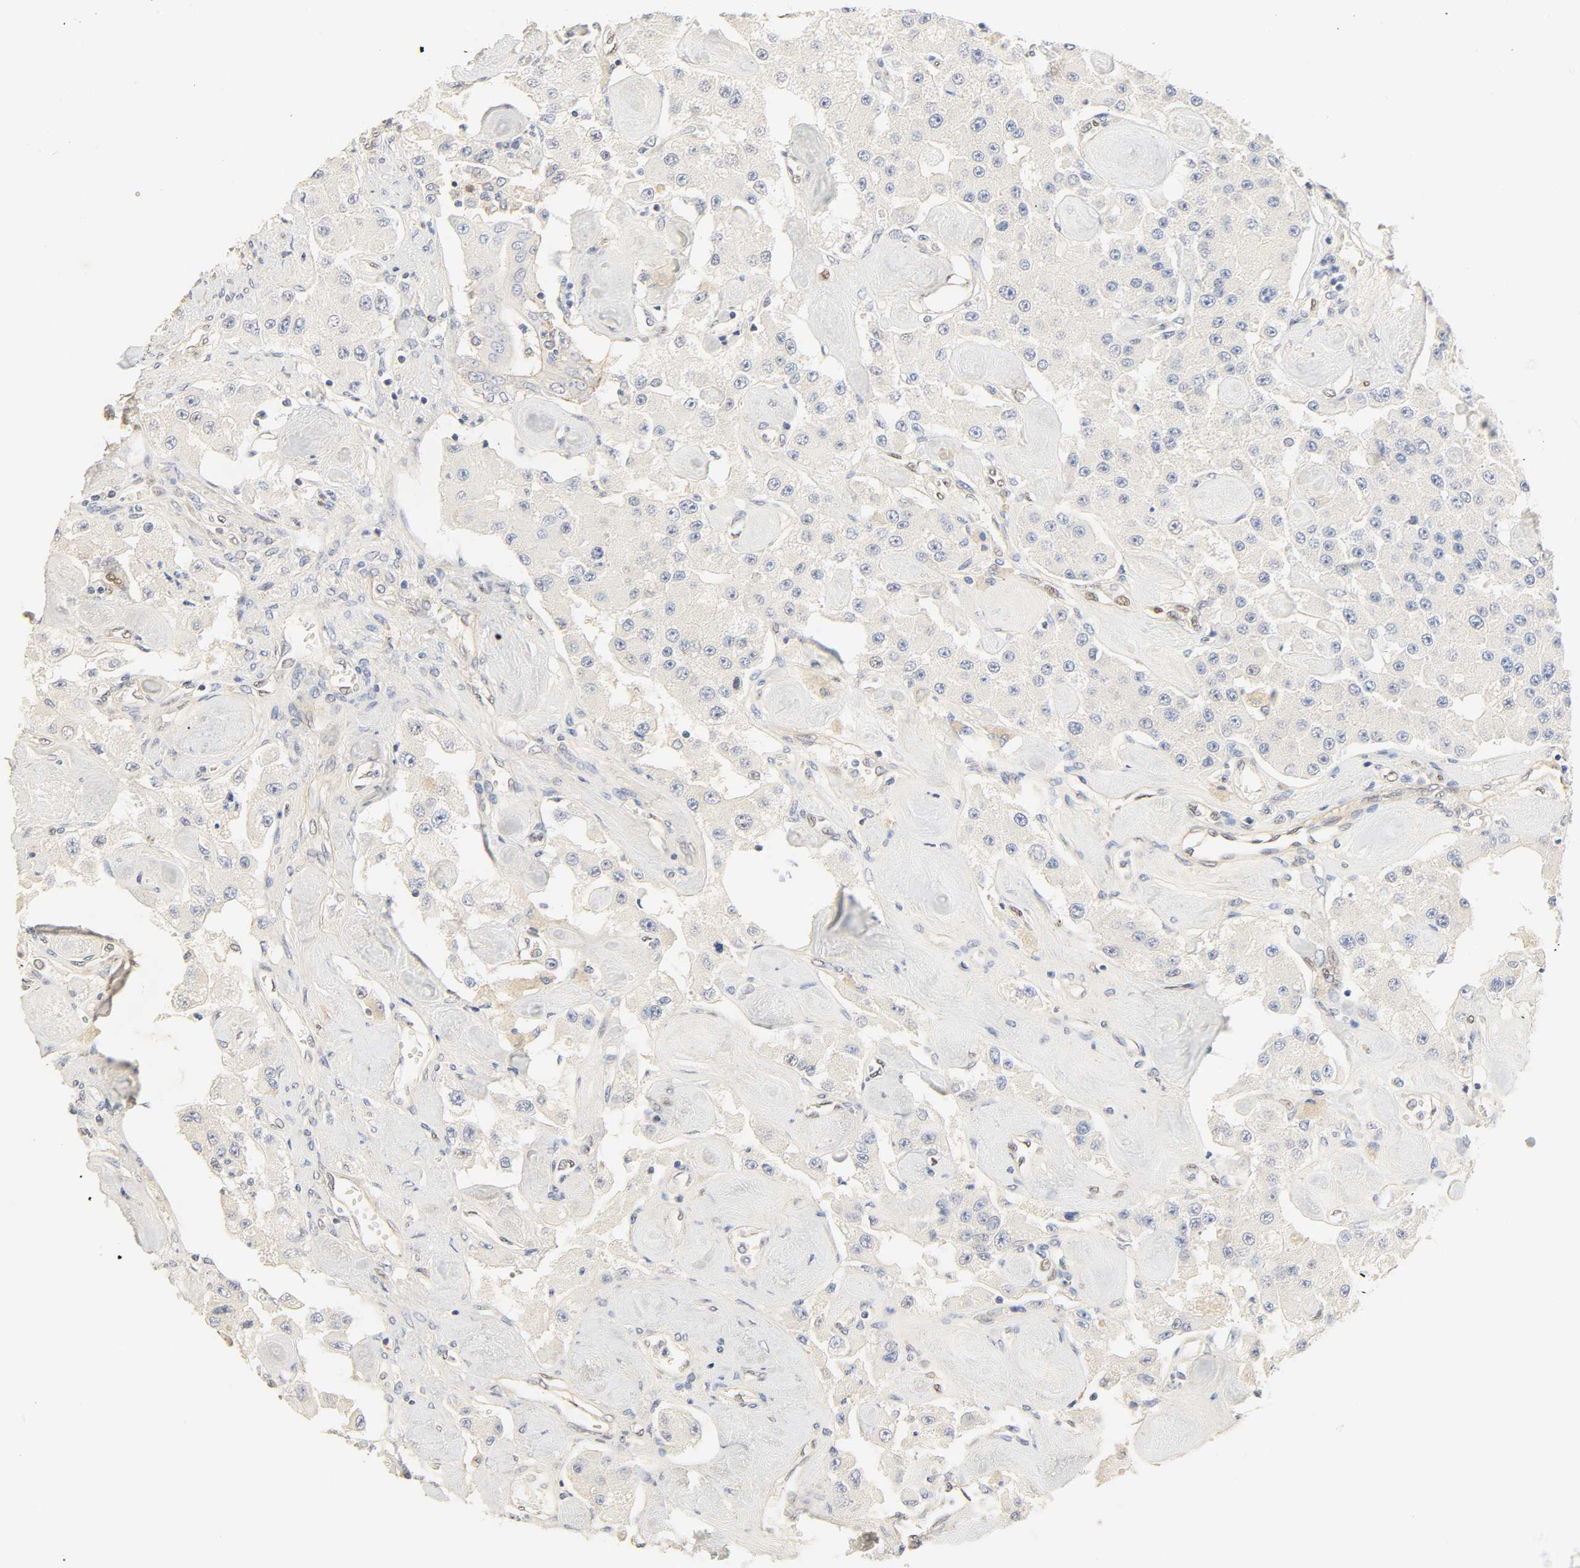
{"staining": {"intensity": "negative", "quantity": "none", "location": "none"}, "tissue": "carcinoid", "cell_type": "Tumor cells", "image_type": "cancer", "snomed": [{"axis": "morphology", "description": "Carcinoid, malignant, NOS"}, {"axis": "topography", "description": "Pancreas"}], "caption": "Immunohistochemistry histopathology image of carcinoid (malignant) stained for a protein (brown), which shows no expression in tumor cells.", "gene": "BORCS8-MEF2B", "patient": {"sex": "male", "age": 41}}